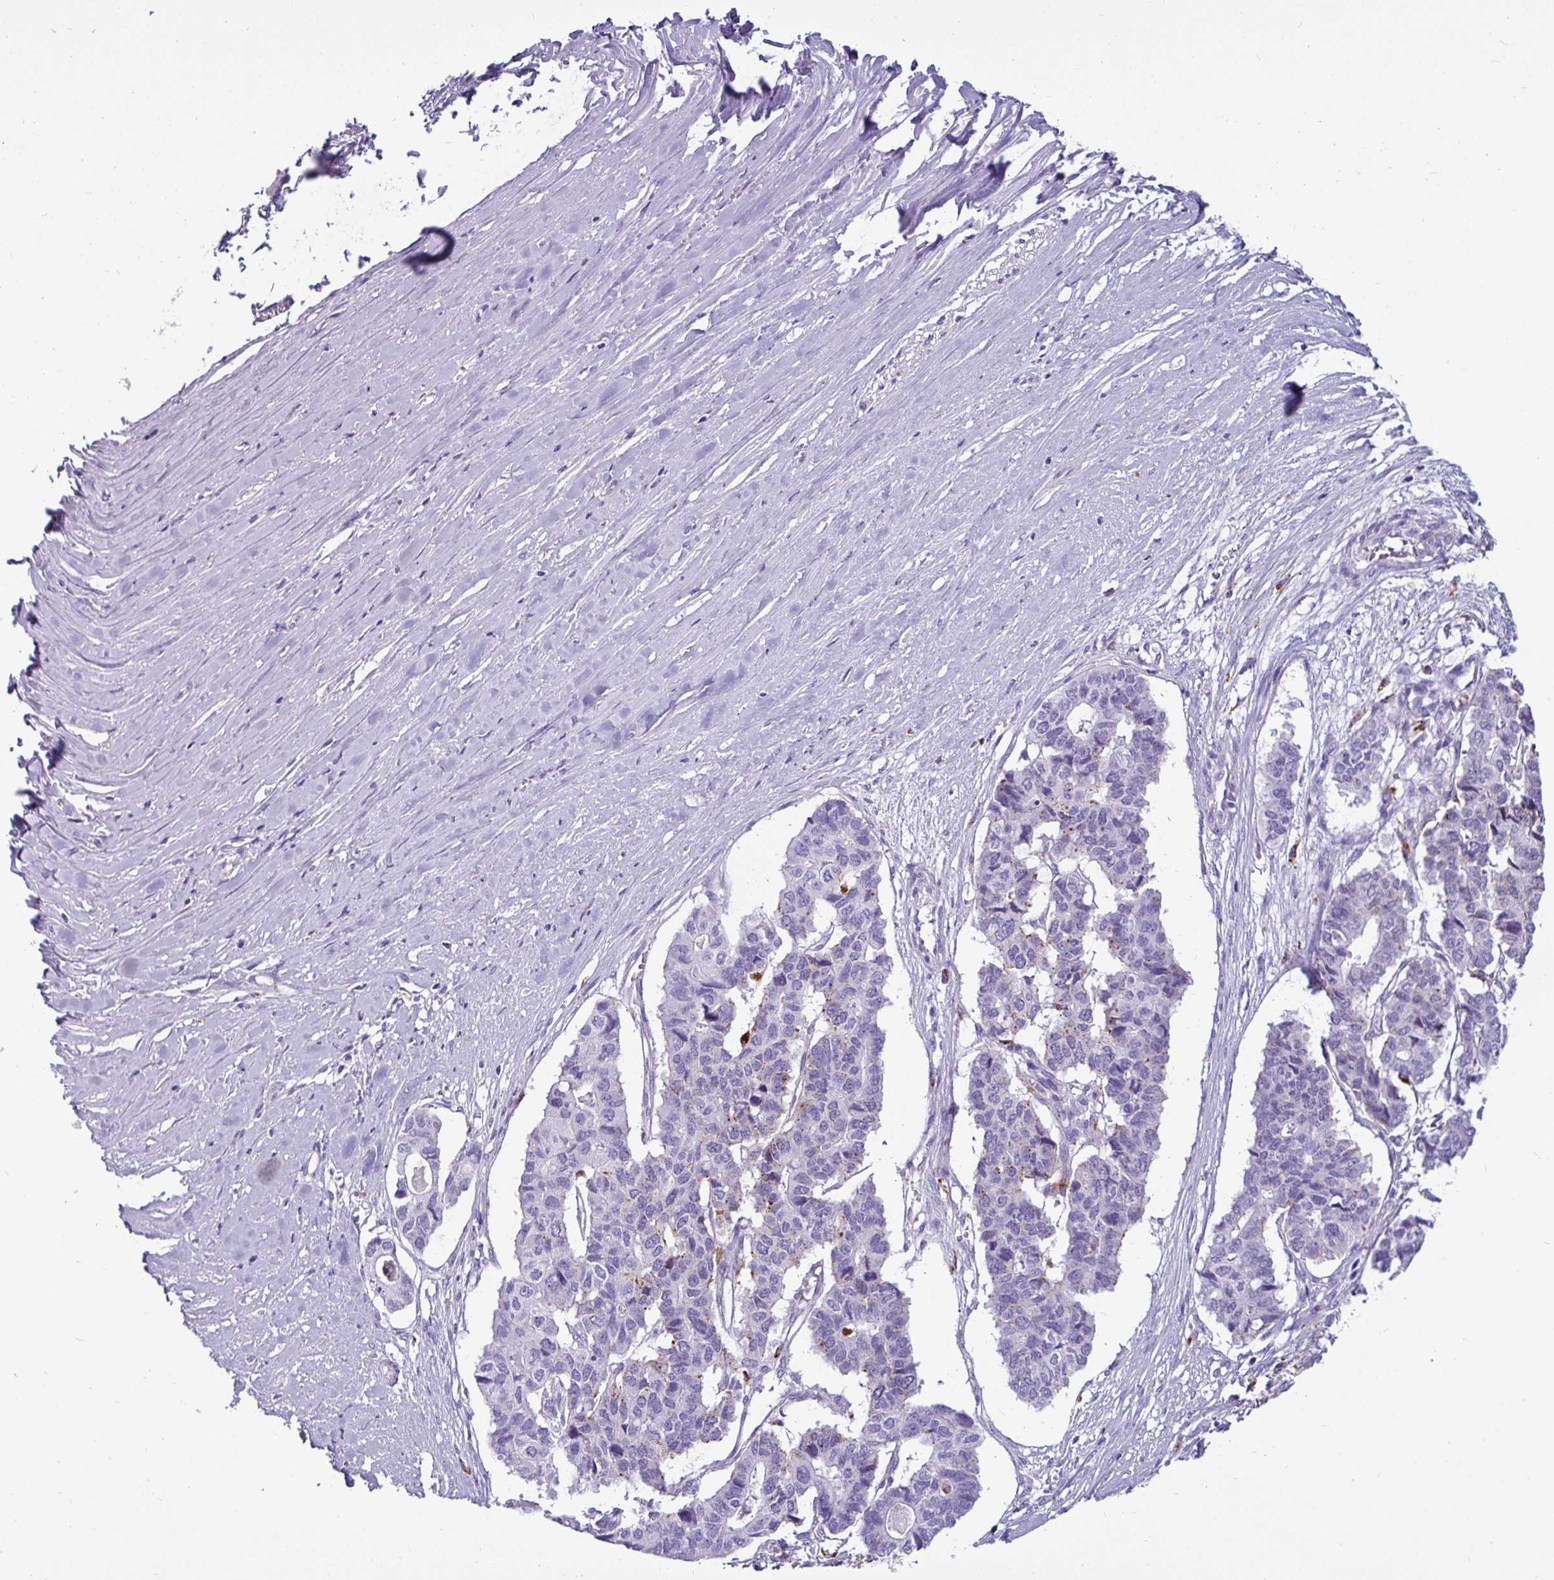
{"staining": {"intensity": "negative", "quantity": "none", "location": "none"}, "tissue": "pancreatic cancer", "cell_type": "Tumor cells", "image_type": "cancer", "snomed": [{"axis": "morphology", "description": "Adenocarcinoma, NOS"}, {"axis": "topography", "description": "Pancreas"}], "caption": "High magnification brightfield microscopy of pancreatic cancer stained with DAB (brown) and counterstained with hematoxylin (blue): tumor cells show no significant staining.", "gene": "CTSZ", "patient": {"sex": "male", "age": 50}}